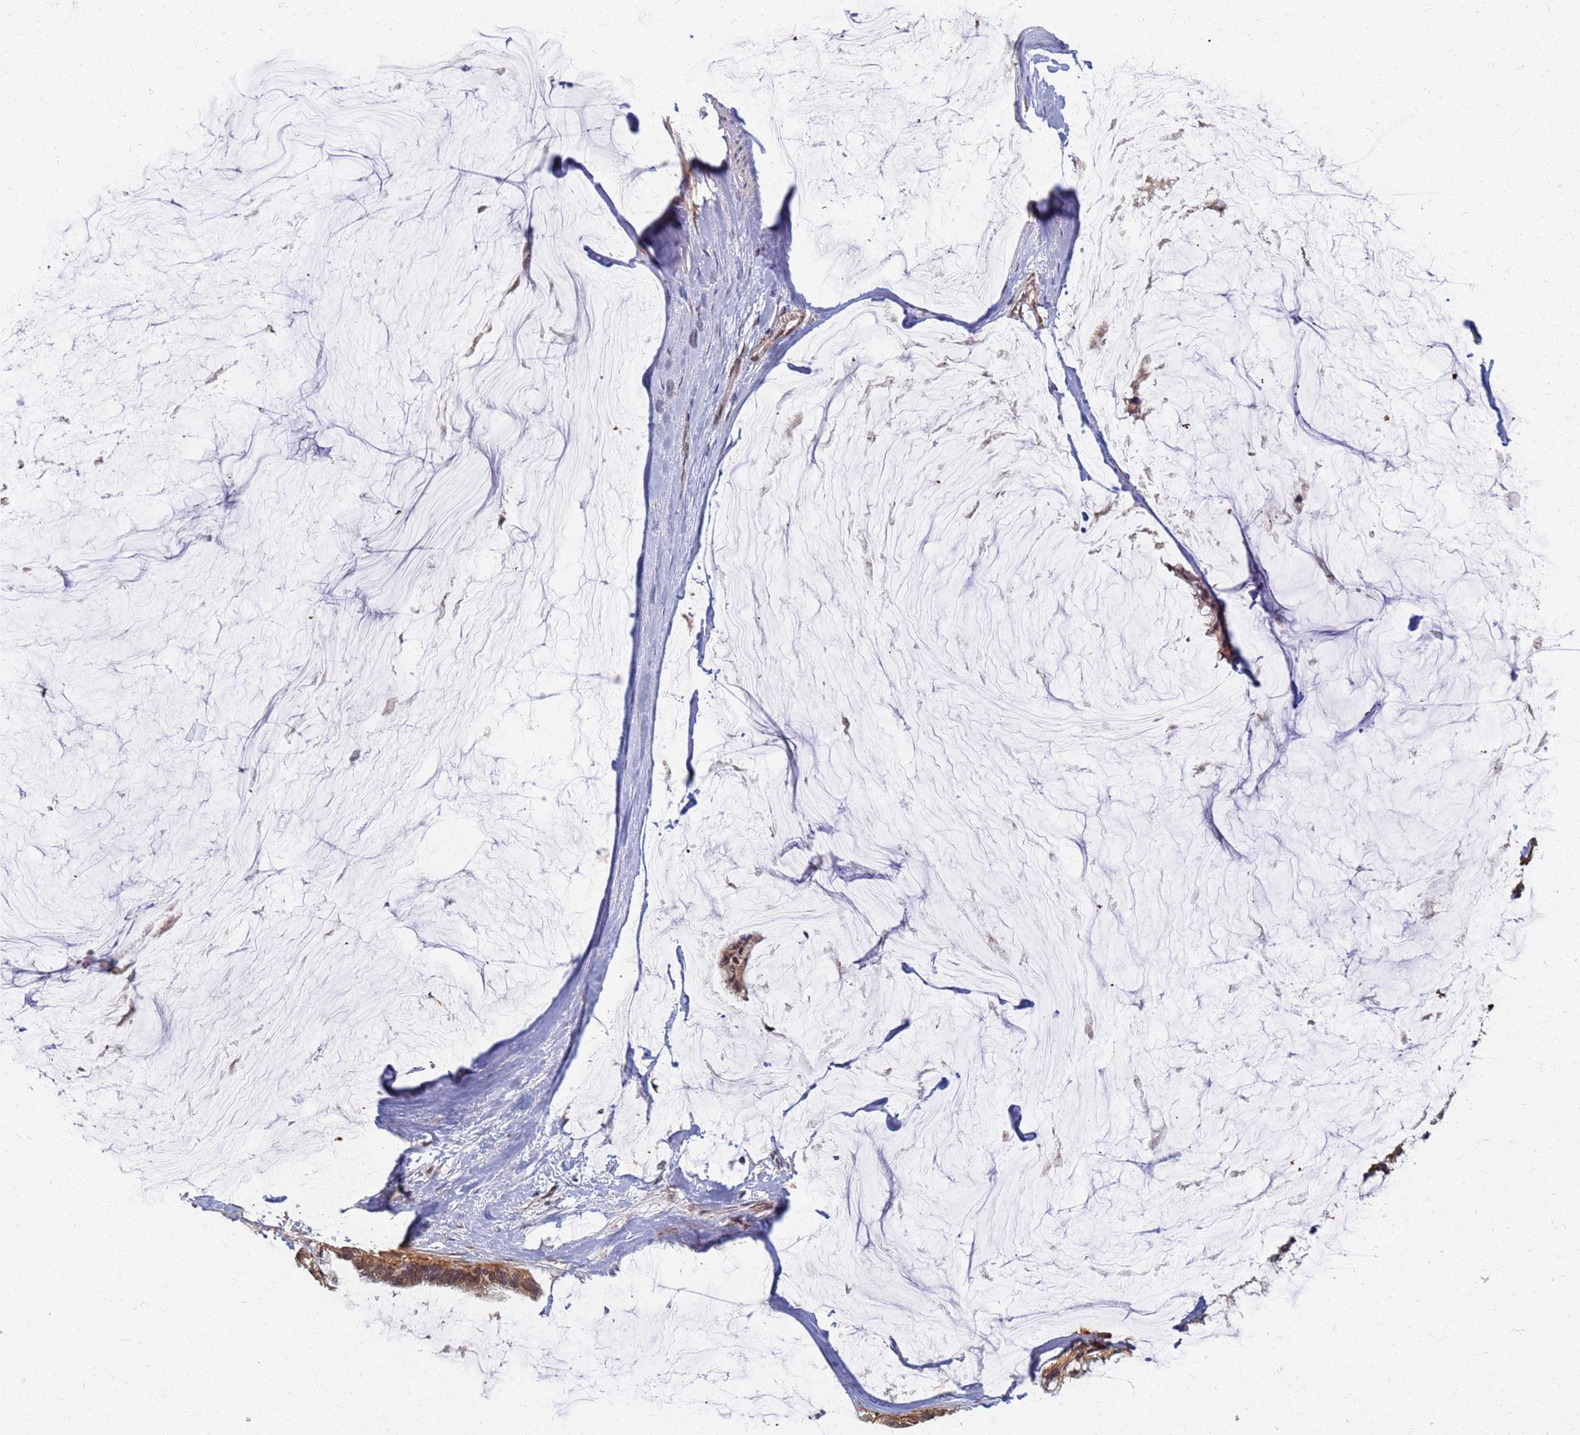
{"staining": {"intensity": "moderate", "quantity": ">75%", "location": "cytoplasmic/membranous"}, "tissue": "ovarian cancer", "cell_type": "Tumor cells", "image_type": "cancer", "snomed": [{"axis": "morphology", "description": "Cystadenocarcinoma, mucinous, NOS"}, {"axis": "topography", "description": "Ovary"}], "caption": "Protein staining of mucinous cystadenocarcinoma (ovarian) tissue demonstrates moderate cytoplasmic/membranous expression in about >75% of tumor cells. (DAB IHC with brightfield microscopy, high magnification).", "gene": "ITGB4", "patient": {"sex": "female", "age": 39}}